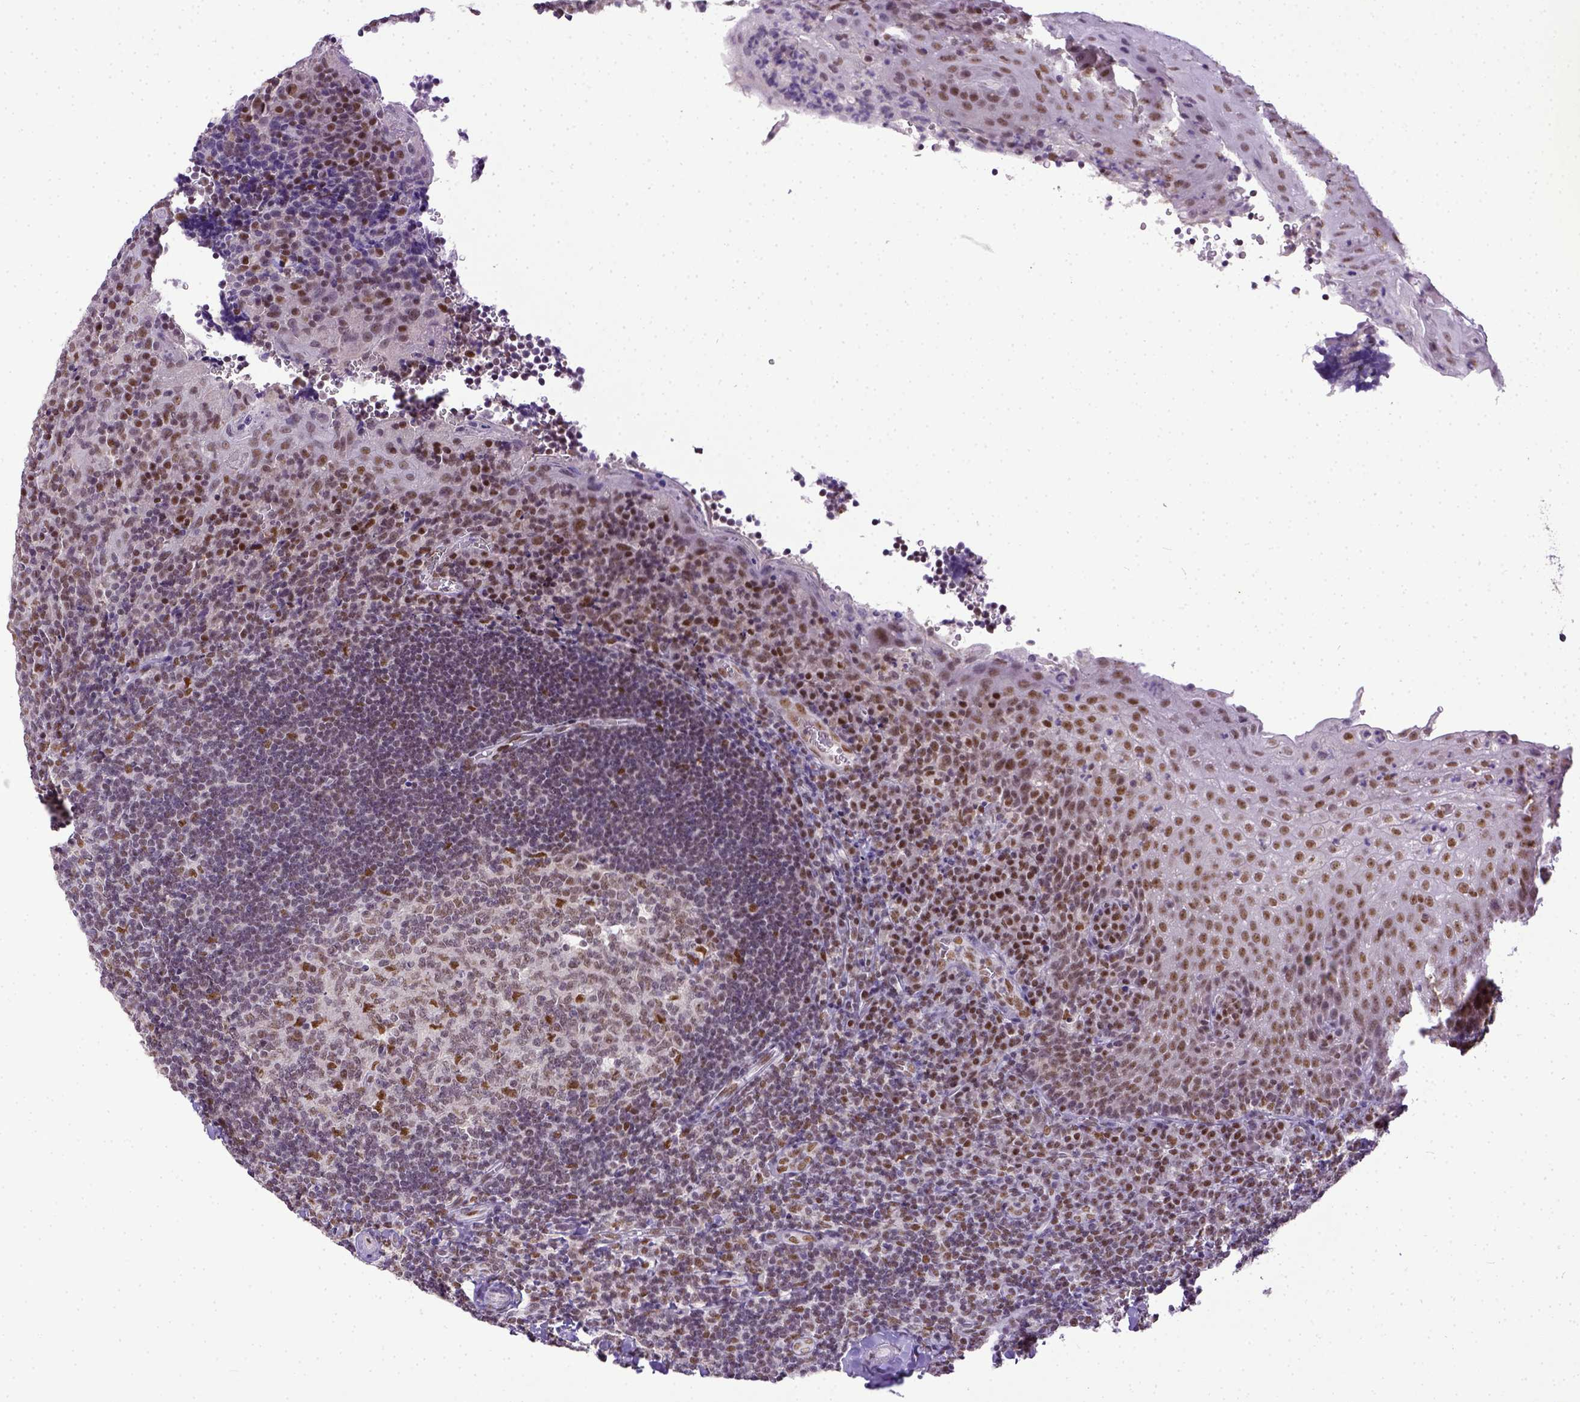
{"staining": {"intensity": "moderate", "quantity": "25%-75%", "location": "nuclear"}, "tissue": "tonsil", "cell_type": "Germinal center cells", "image_type": "normal", "snomed": [{"axis": "morphology", "description": "Normal tissue, NOS"}, {"axis": "morphology", "description": "Inflammation, NOS"}, {"axis": "topography", "description": "Tonsil"}], "caption": "Approximately 25%-75% of germinal center cells in unremarkable tonsil demonstrate moderate nuclear protein staining as visualized by brown immunohistochemical staining.", "gene": "ERCC1", "patient": {"sex": "female", "age": 31}}